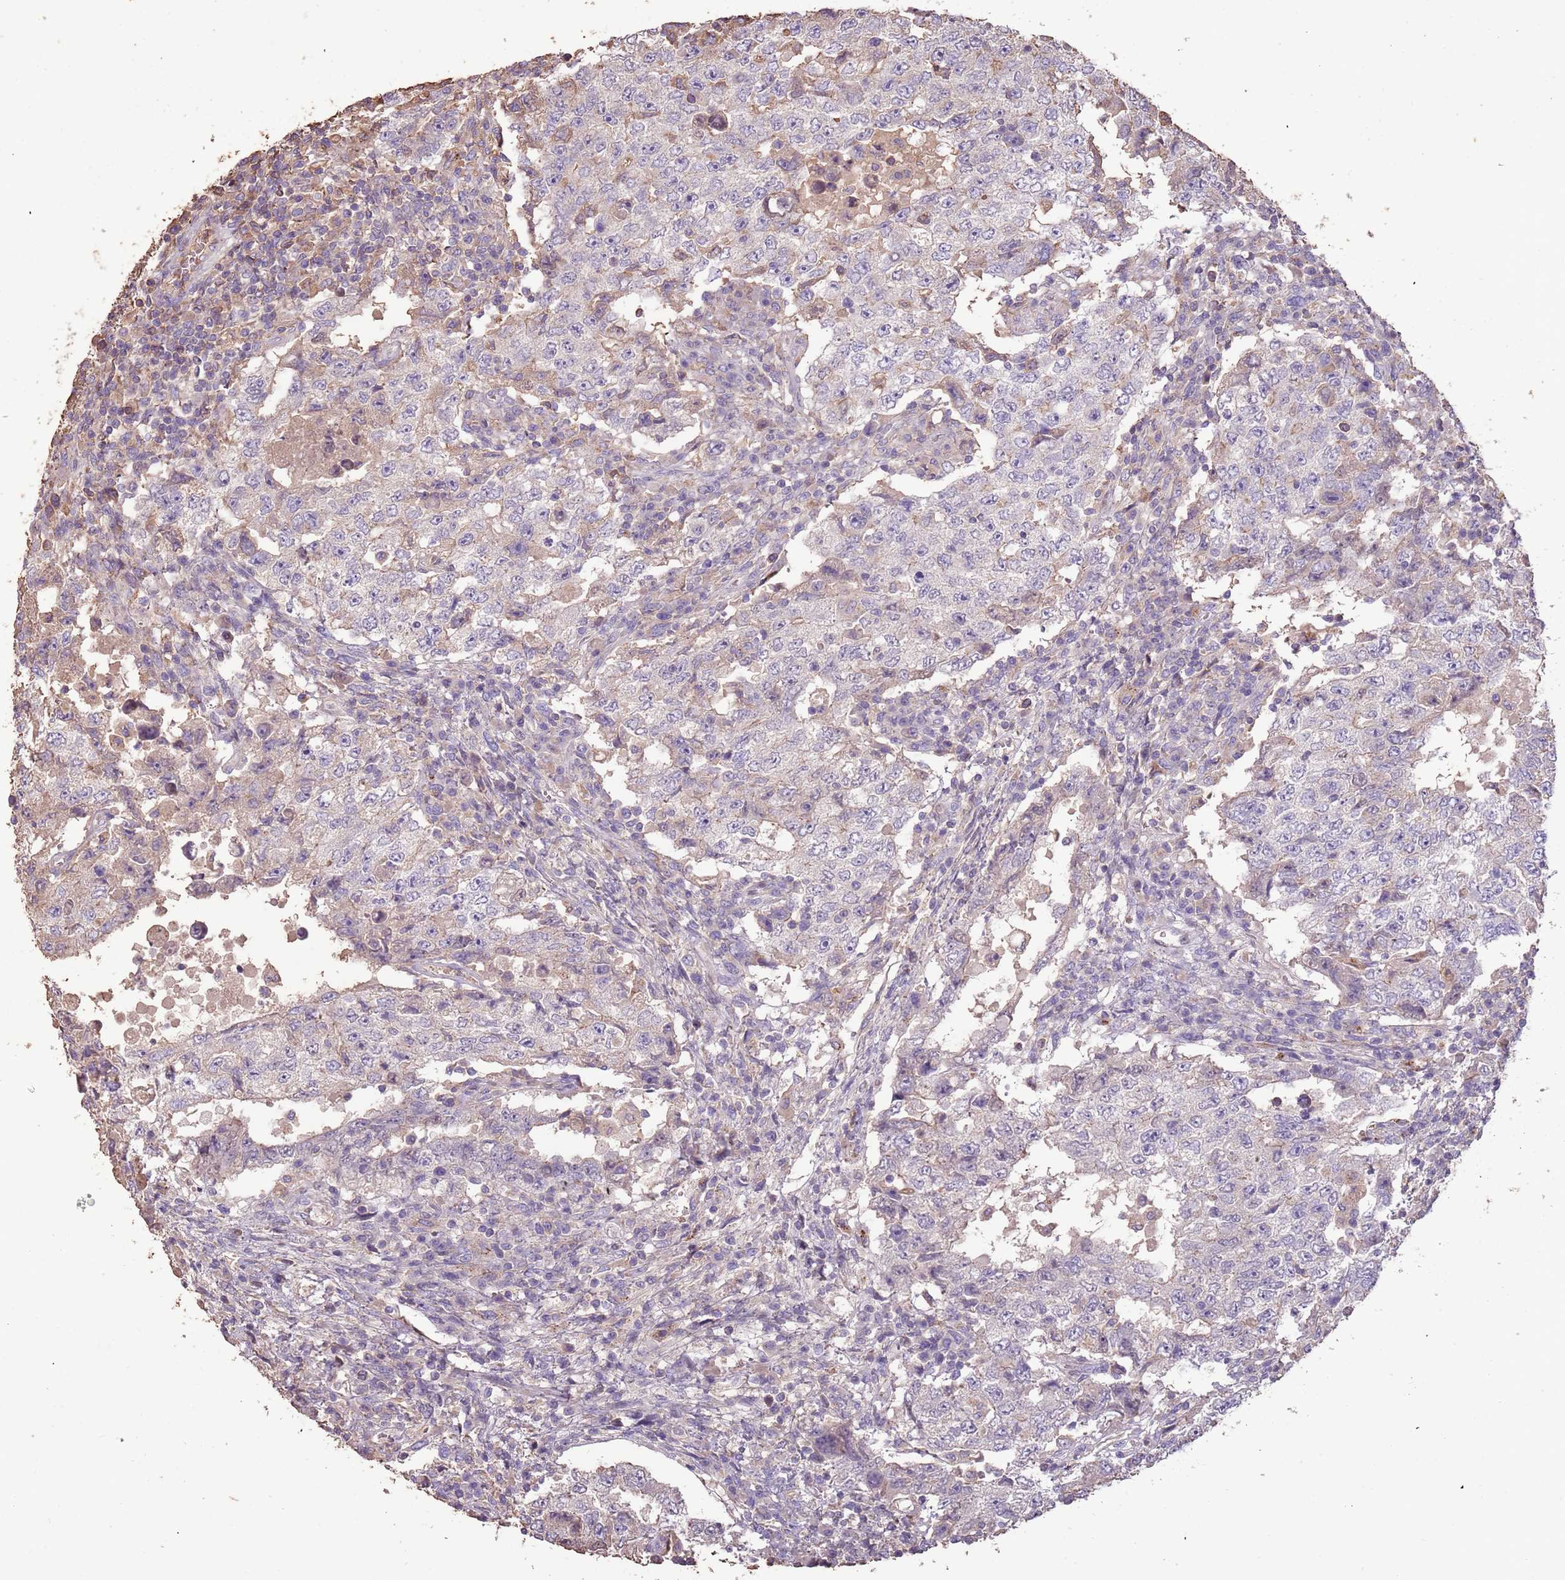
{"staining": {"intensity": "negative", "quantity": "none", "location": "none"}, "tissue": "testis cancer", "cell_type": "Tumor cells", "image_type": "cancer", "snomed": [{"axis": "morphology", "description": "Carcinoma, Embryonal, NOS"}, {"axis": "topography", "description": "Testis"}], "caption": "Immunohistochemistry (IHC) of human testis cancer demonstrates no expression in tumor cells.", "gene": "FECH", "patient": {"sex": "male", "age": 26}}